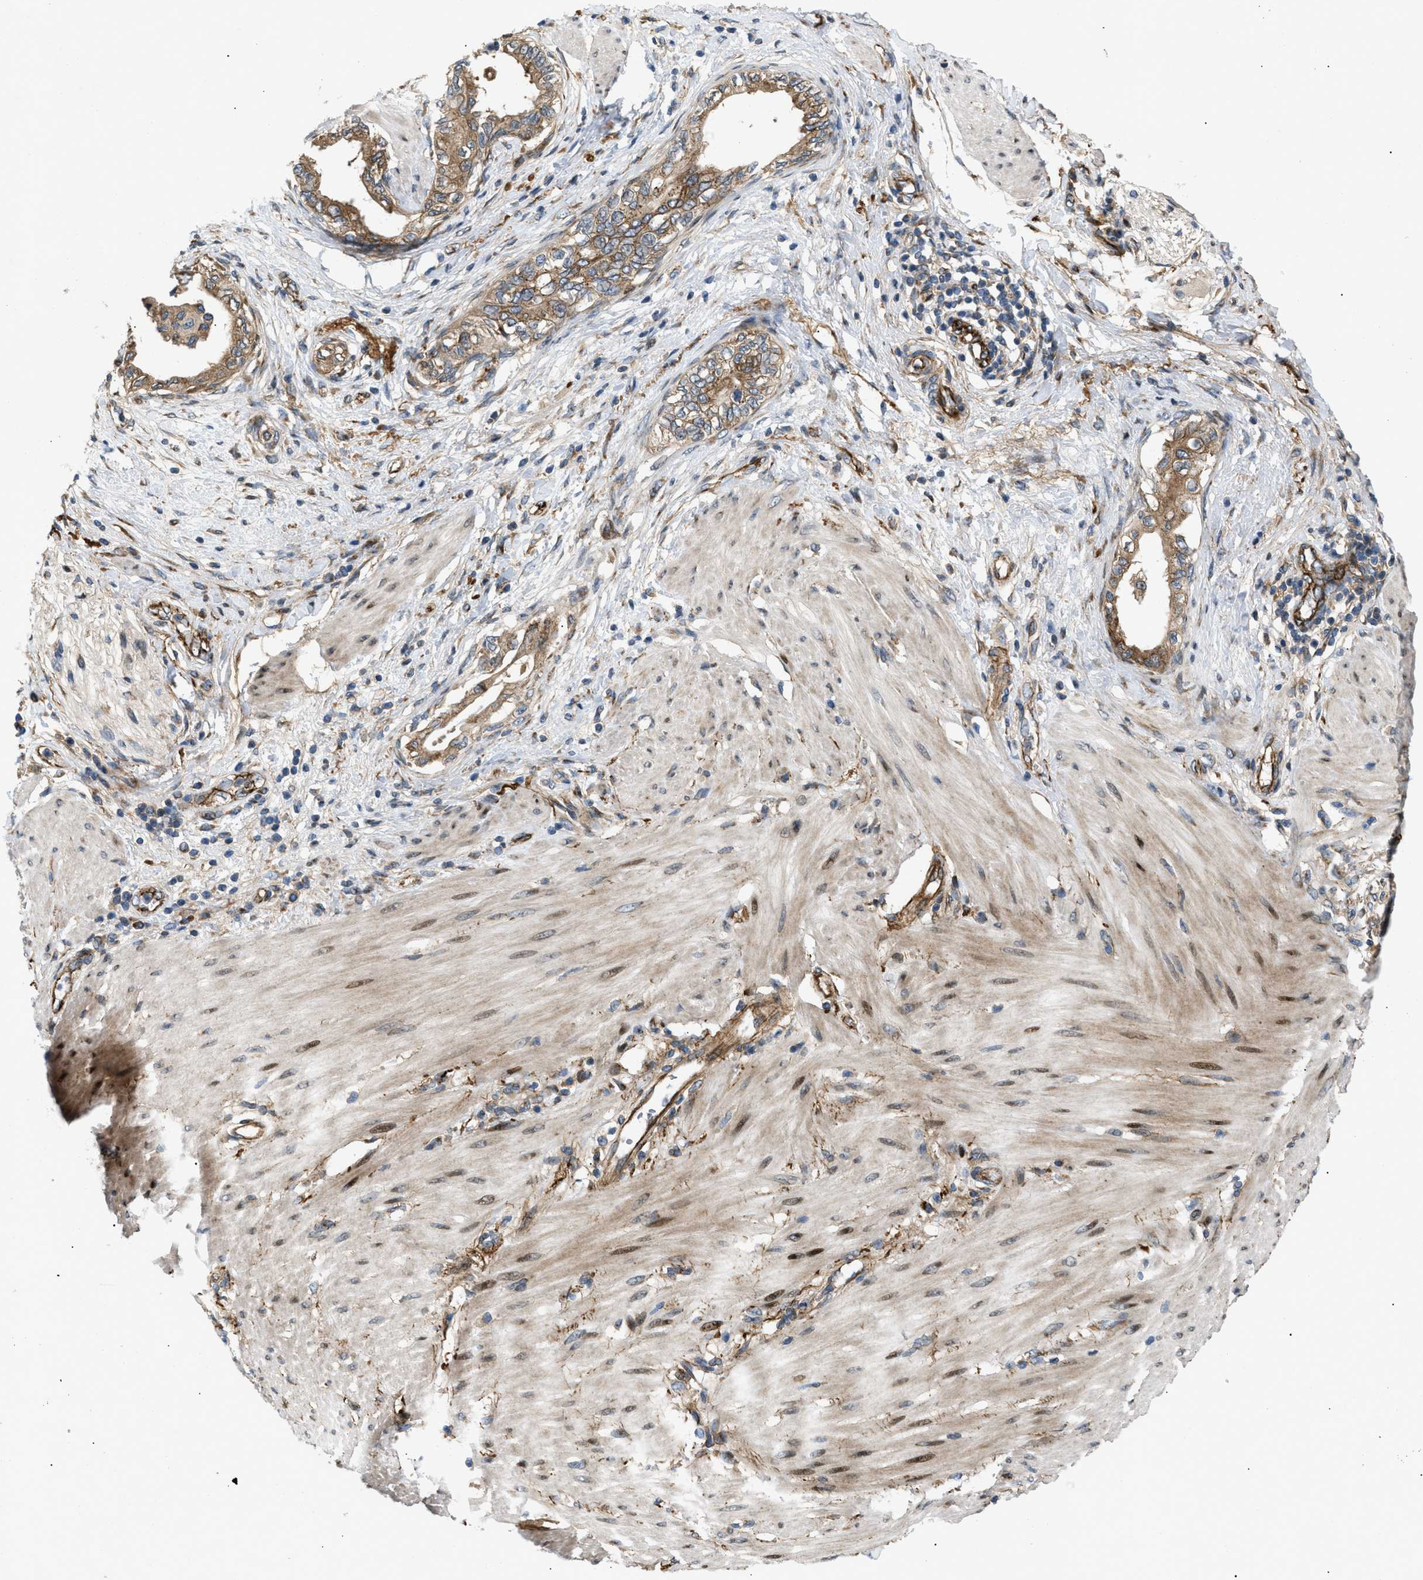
{"staining": {"intensity": "moderate", "quantity": ">75%", "location": "cytoplasmic/membranous"}, "tissue": "pancreatic cancer", "cell_type": "Tumor cells", "image_type": "cancer", "snomed": [{"axis": "morphology", "description": "Normal tissue, NOS"}, {"axis": "morphology", "description": "Adenocarcinoma, NOS"}, {"axis": "topography", "description": "Pancreas"}, {"axis": "topography", "description": "Duodenum"}], "caption": "A brown stain highlights moderate cytoplasmic/membranous expression of a protein in human pancreatic adenocarcinoma tumor cells. (DAB (3,3'-diaminobenzidine) = brown stain, brightfield microscopy at high magnification).", "gene": "LYSMD3", "patient": {"sex": "female", "age": 60}}